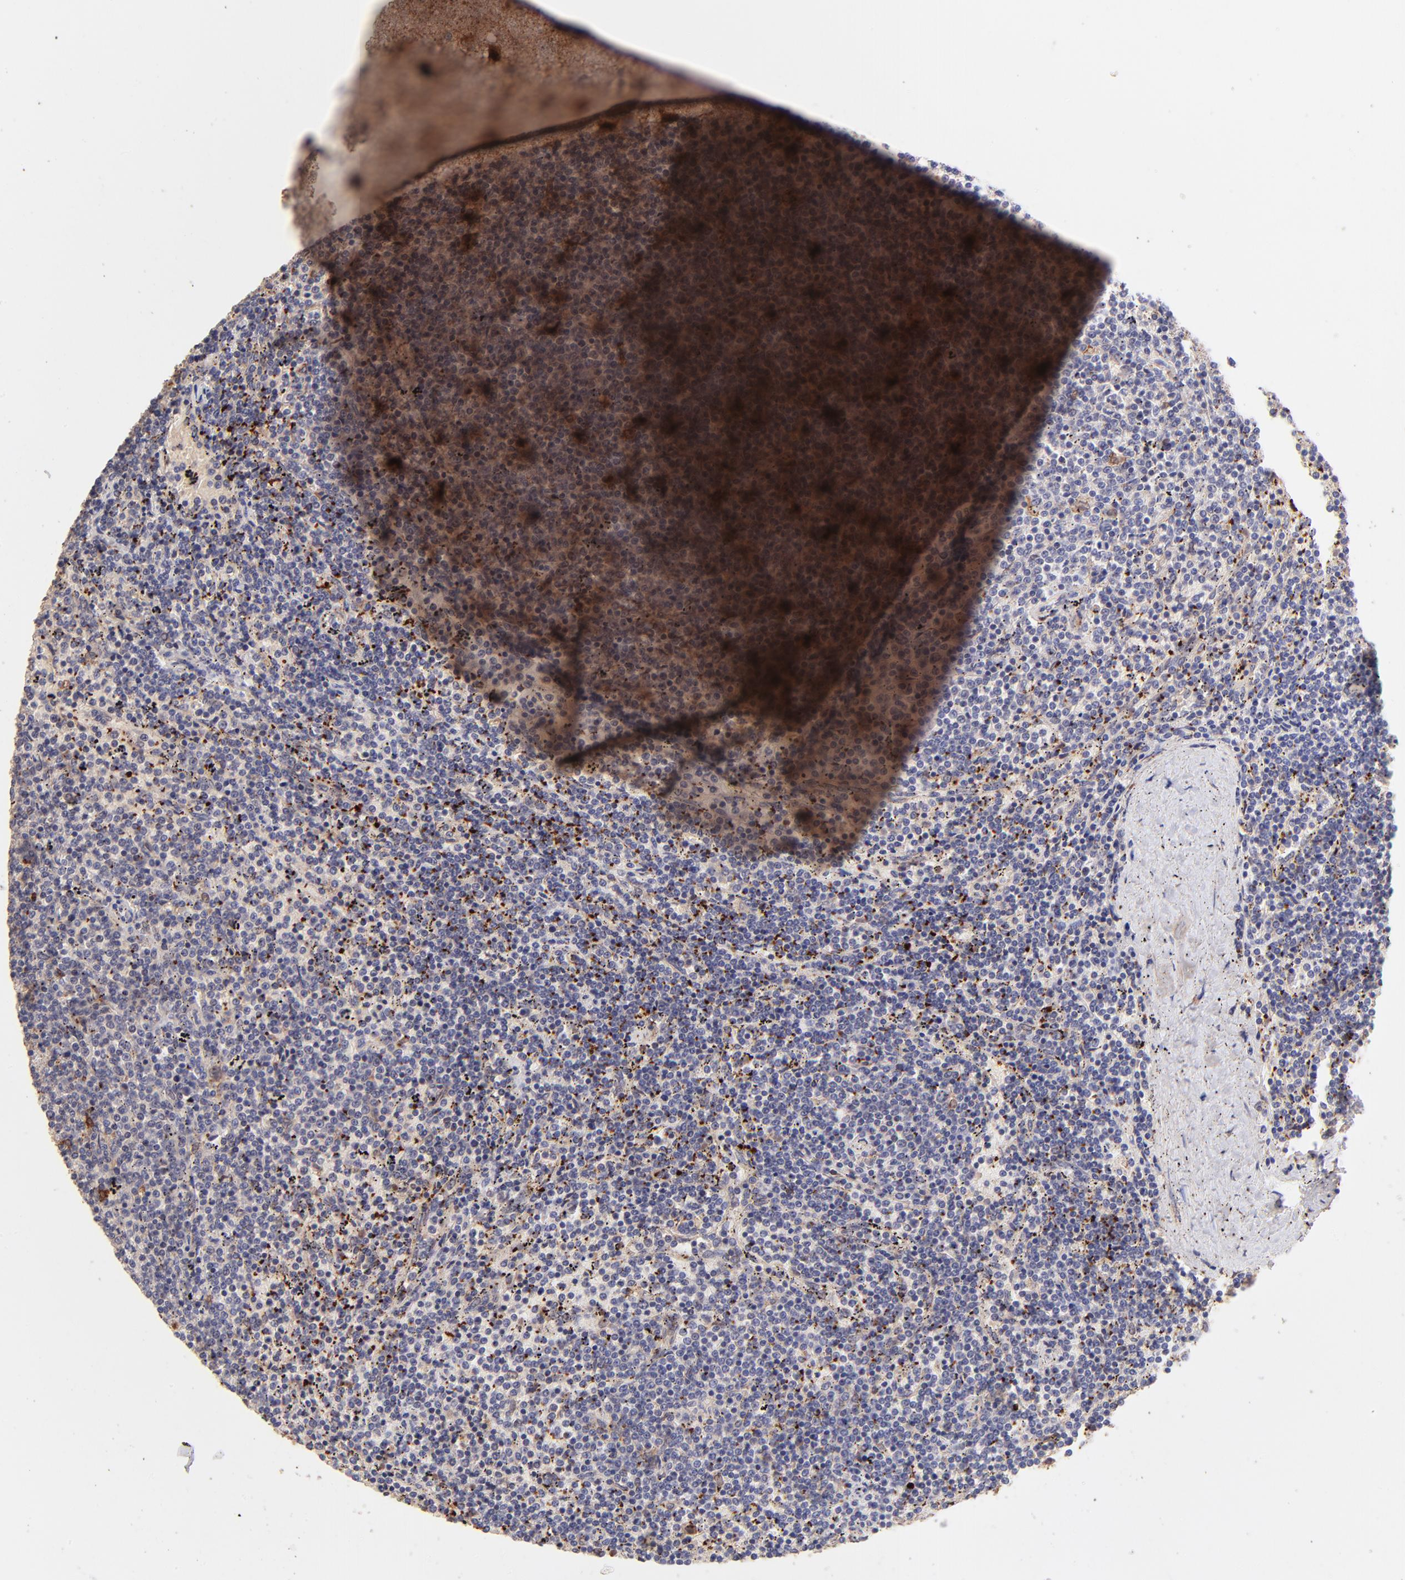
{"staining": {"intensity": "negative", "quantity": "none", "location": "none"}, "tissue": "lymphoma", "cell_type": "Tumor cells", "image_type": "cancer", "snomed": [{"axis": "morphology", "description": "Malignant lymphoma, non-Hodgkin's type, Low grade"}, {"axis": "topography", "description": "Spleen"}], "caption": "Immunohistochemical staining of human lymphoma exhibits no significant staining in tumor cells.", "gene": "SPARC", "patient": {"sex": "female", "age": 50}}